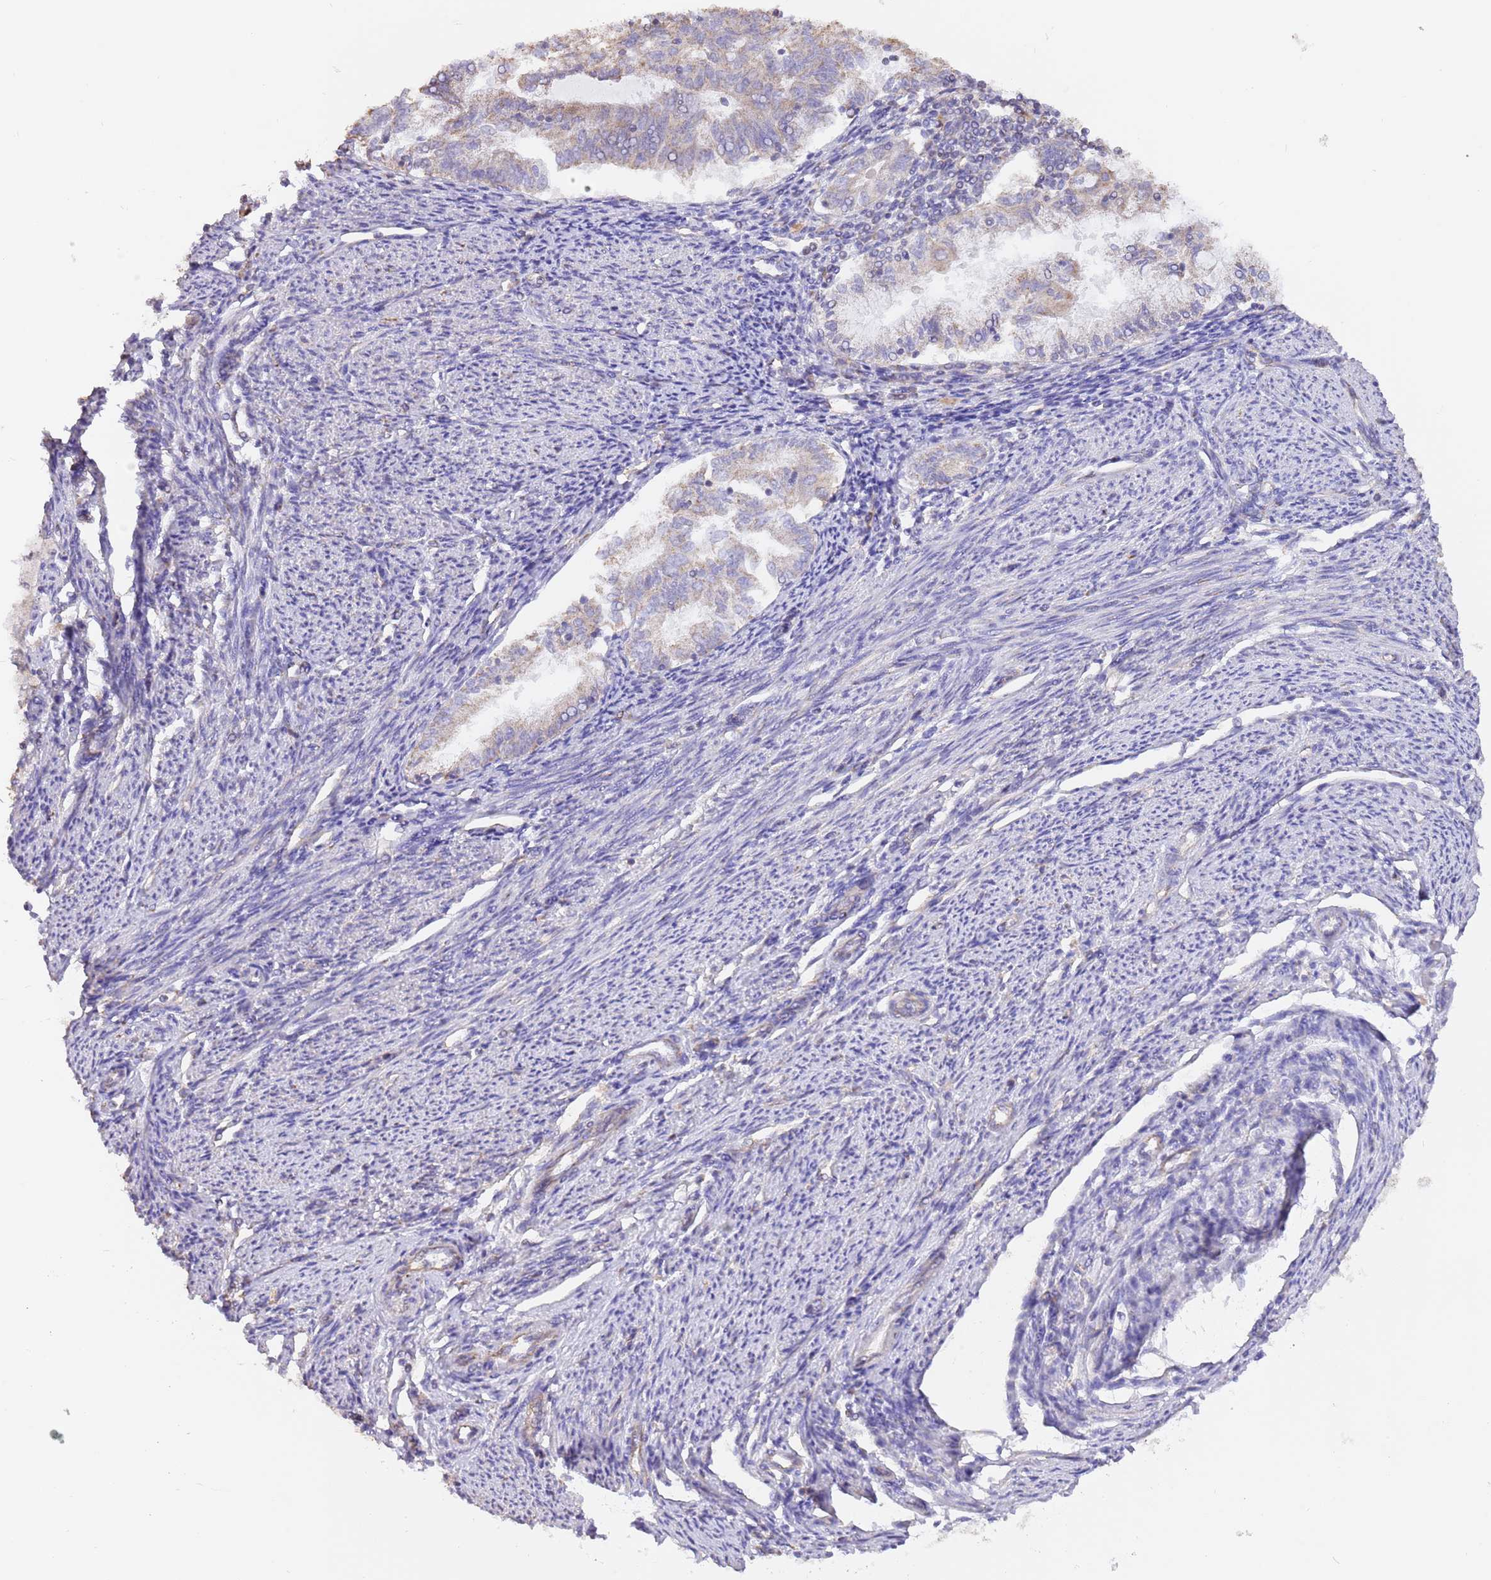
{"staining": {"intensity": "weak", "quantity": "25%-75%", "location": "cytoplasmic/membranous"}, "tissue": "endometrial cancer", "cell_type": "Tumor cells", "image_type": "cancer", "snomed": [{"axis": "morphology", "description": "Adenocarcinoma, NOS"}, {"axis": "topography", "description": "Endometrium"}], "caption": "This micrograph reveals adenocarcinoma (endometrial) stained with immunohistochemistry (IHC) to label a protein in brown. The cytoplasmic/membranous of tumor cells show weak positivity for the protein. Nuclei are counter-stained blue.", "gene": "DOCK9", "patient": {"sex": "female", "age": 79}}